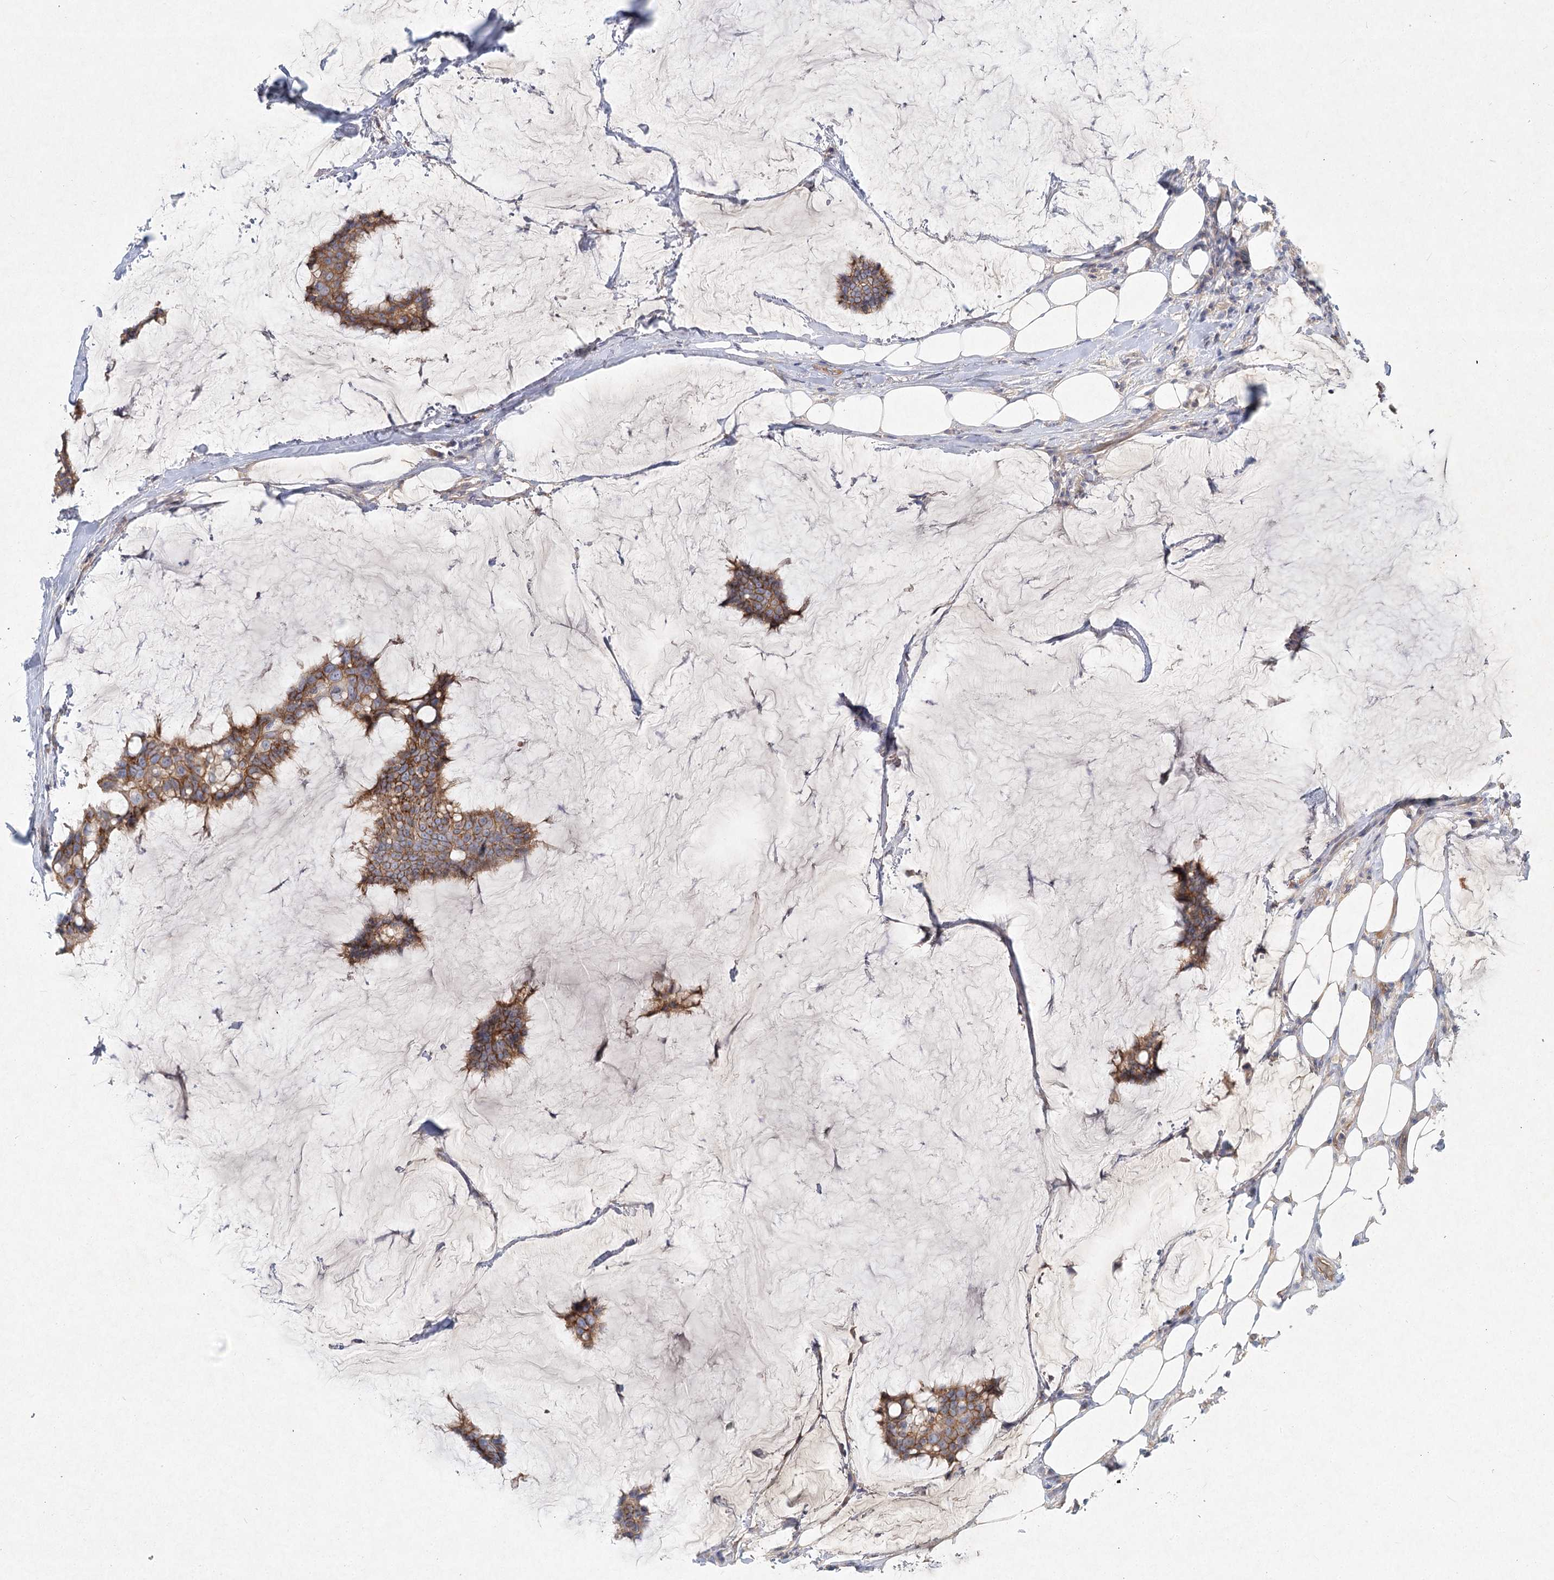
{"staining": {"intensity": "moderate", "quantity": ">75%", "location": "cytoplasmic/membranous"}, "tissue": "breast cancer", "cell_type": "Tumor cells", "image_type": "cancer", "snomed": [{"axis": "morphology", "description": "Duct carcinoma"}, {"axis": "topography", "description": "Breast"}], "caption": "Brown immunohistochemical staining in human breast invasive ductal carcinoma shows moderate cytoplasmic/membranous staining in about >75% of tumor cells.", "gene": "DNMBP", "patient": {"sex": "female", "age": 93}}